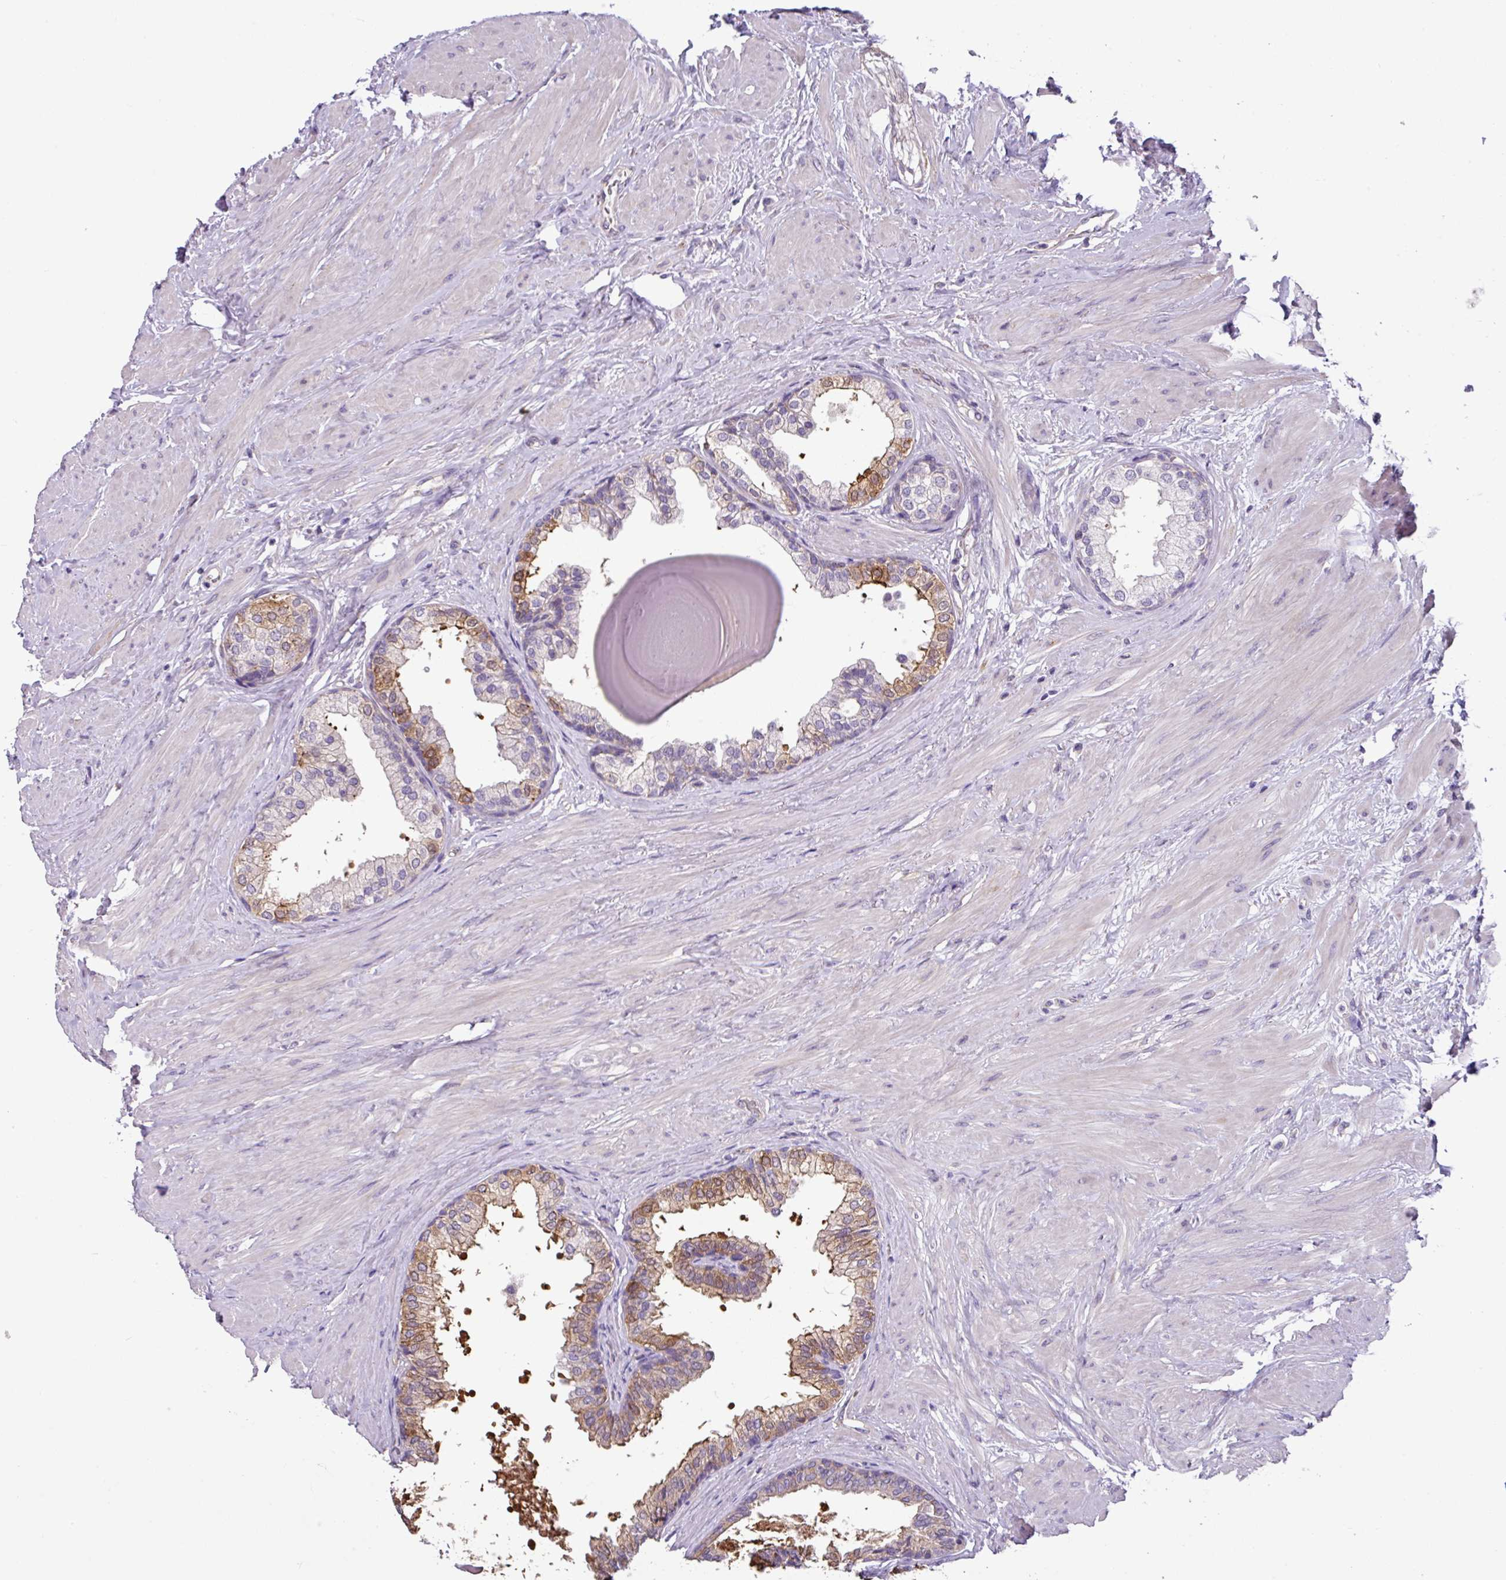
{"staining": {"intensity": "moderate", "quantity": "<25%", "location": "cytoplasmic/membranous"}, "tissue": "prostate", "cell_type": "Glandular cells", "image_type": "normal", "snomed": [{"axis": "morphology", "description": "Normal tissue, NOS"}, {"axis": "topography", "description": "Prostate"}], "caption": "A photomicrograph of prostate stained for a protein exhibits moderate cytoplasmic/membranous brown staining in glandular cells. (IHC, brightfield microscopy, high magnification).", "gene": "SLC23A2", "patient": {"sex": "male", "age": 48}}